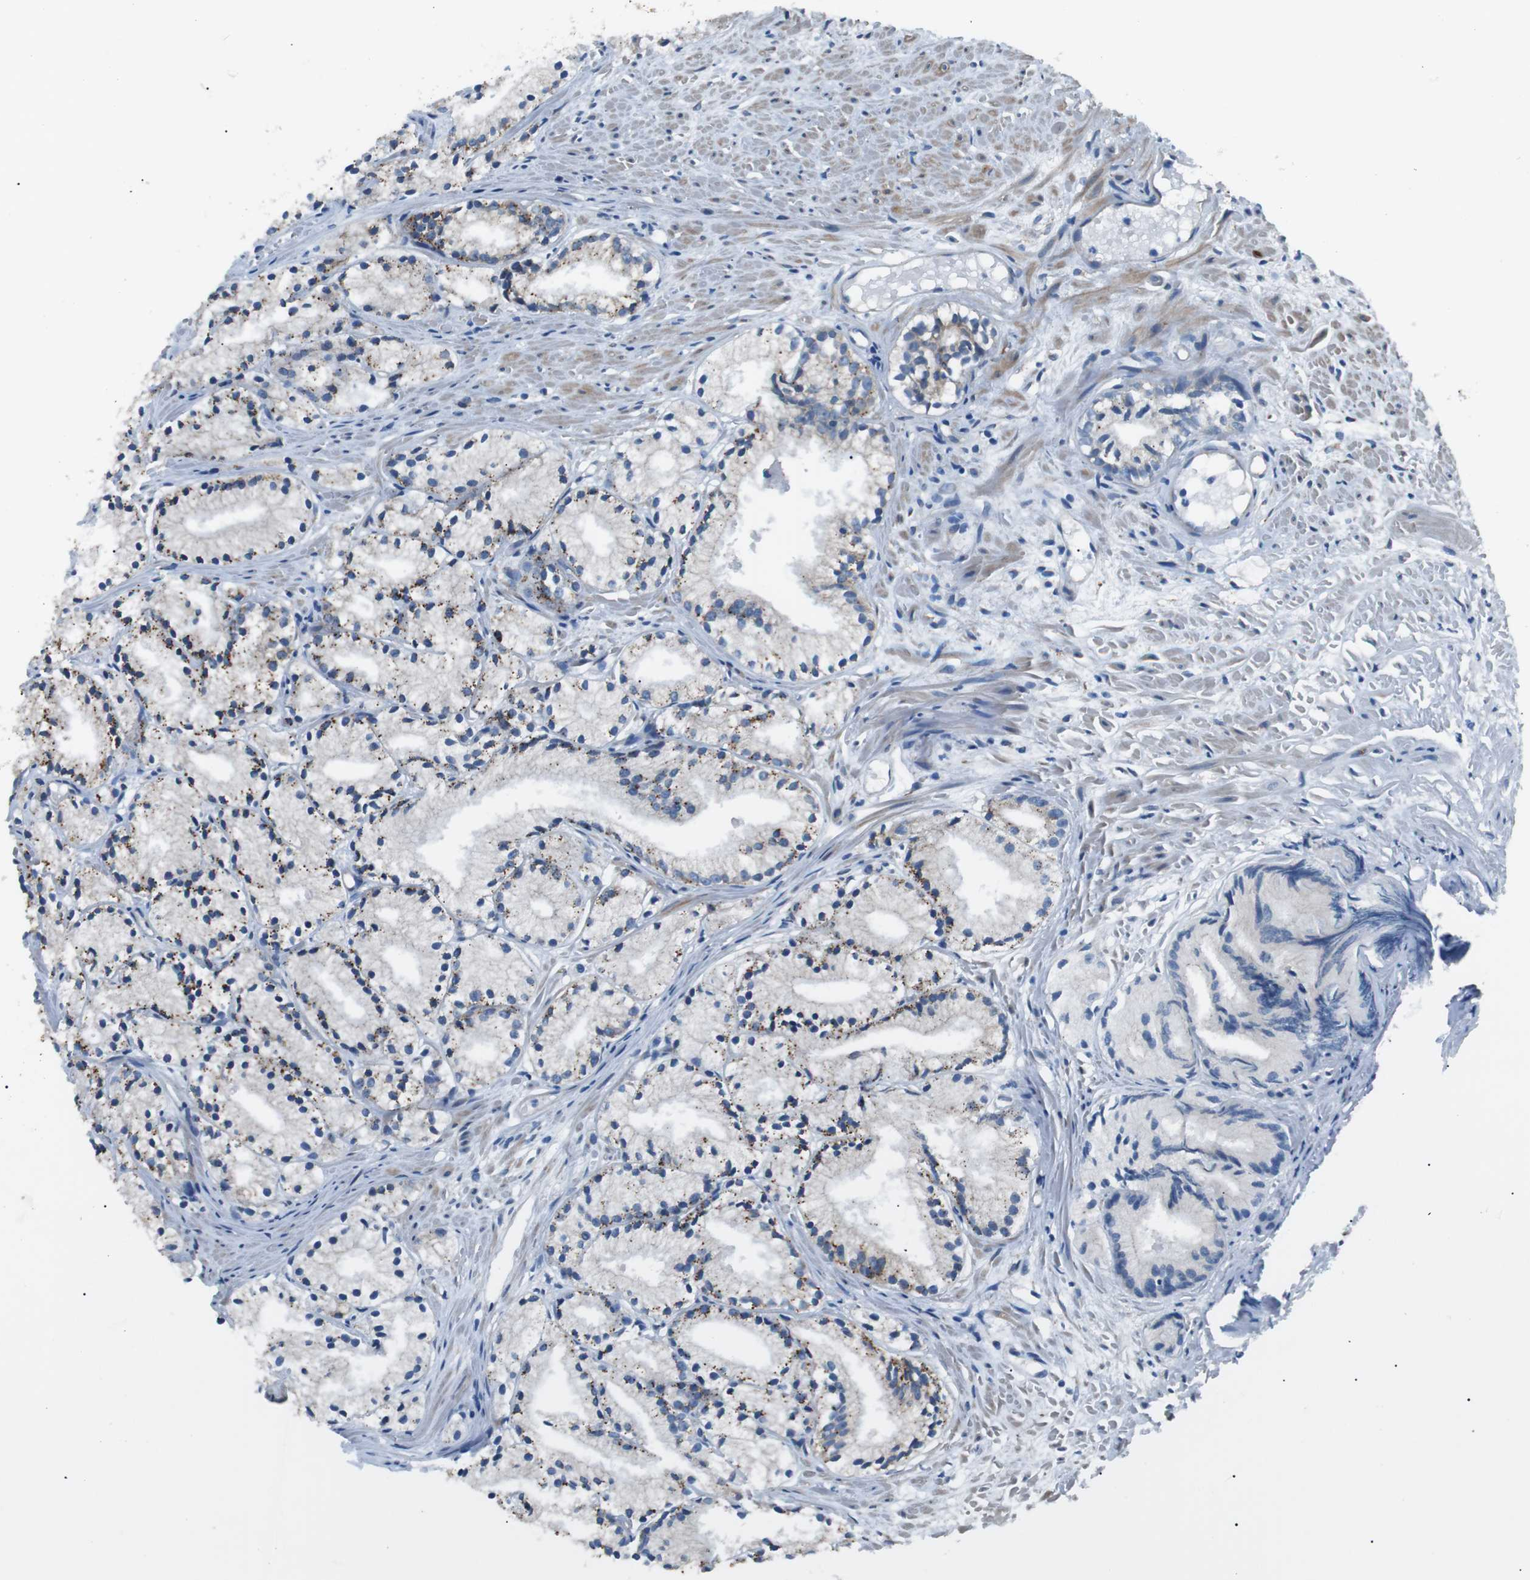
{"staining": {"intensity": "moderate", "quantity": "25%-75%", "location": "cytoplasmic/membranous"}, "tissue": "prostate cancer", "cell_type": "Tumor cells", "image_type": "cancer", "snomed": [{"axis": "morphology", "description": "Adenocarcinoma, Low grade"}, {"axis": "topography", "description": "Prostate"}], "caption": "Low-grade adenocarcinoma (prostate) was stained to show a protein in brown. There is medium levels of moderate cytoplasmic/membranous expression in about 25%-75% of tumor cells. The protein of interest is shown in brown color, while the nuclei are stained blue.", "gene": "MTARC2", "patient": {"sex": "male", "age": 72}}